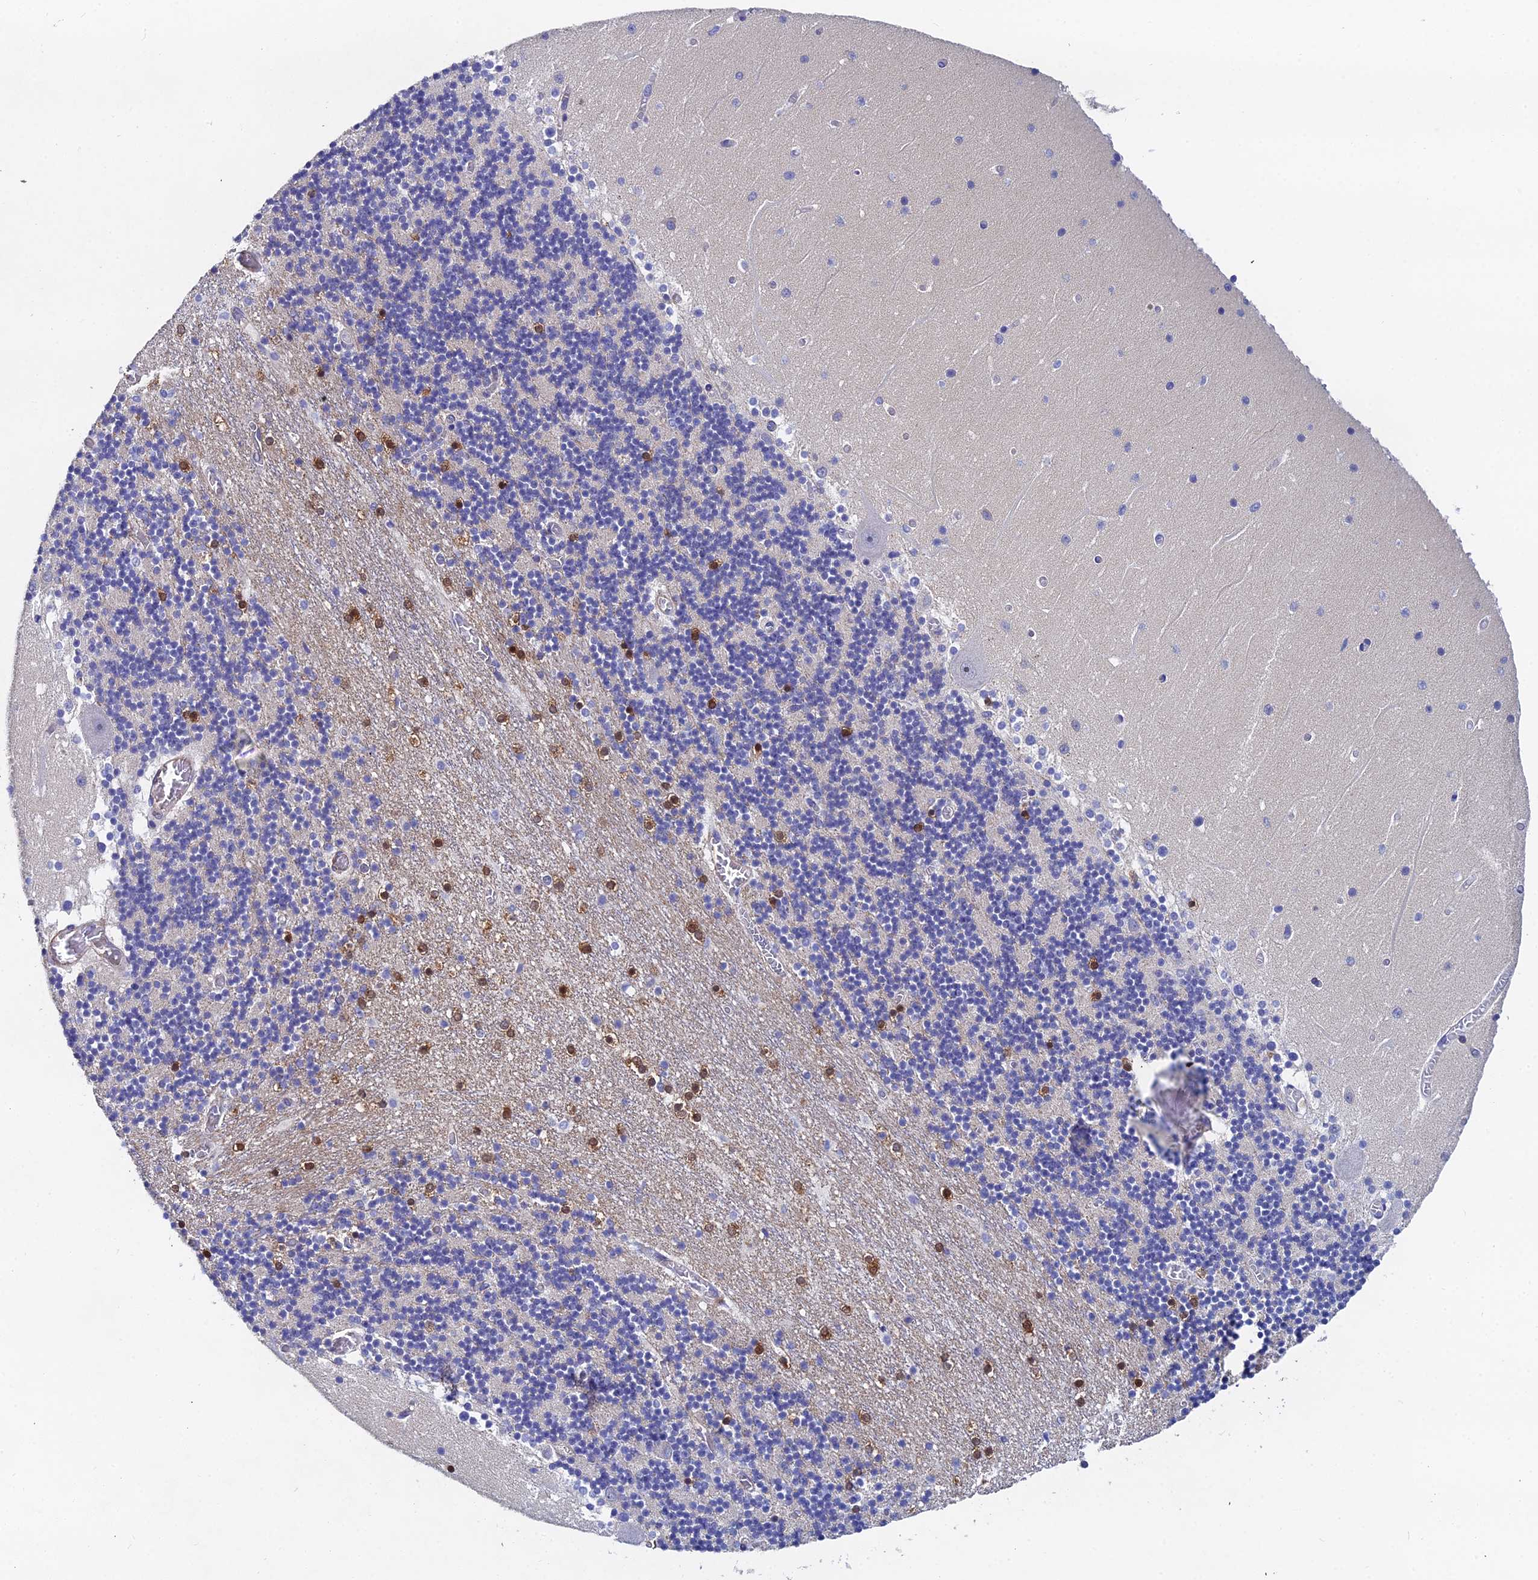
{"staining": {"intensity": "strong", "quantity": "<25%", "location": "cytoplasmic/membranous,nuclear"}, "tissue": "cerebellum", "cell_type": "Cells in granular layer", "image_type": "normal", "snomed": [{"axis": "morphology", "description": "Normal tissue, NOS"}, {"axis": "topography", "description": "Cerebellum"}], "caption": "A photomicrograph of human cerebellum stained for a protein shows strong cytoplasmic/membranous,nuclear brown staining in cells in granular layer. (brown staining indicates protein expression, while blue staining denotes nuclei).", "gene": "ENSG00000268674", "patient": {"sex": "female", "age": 28}}